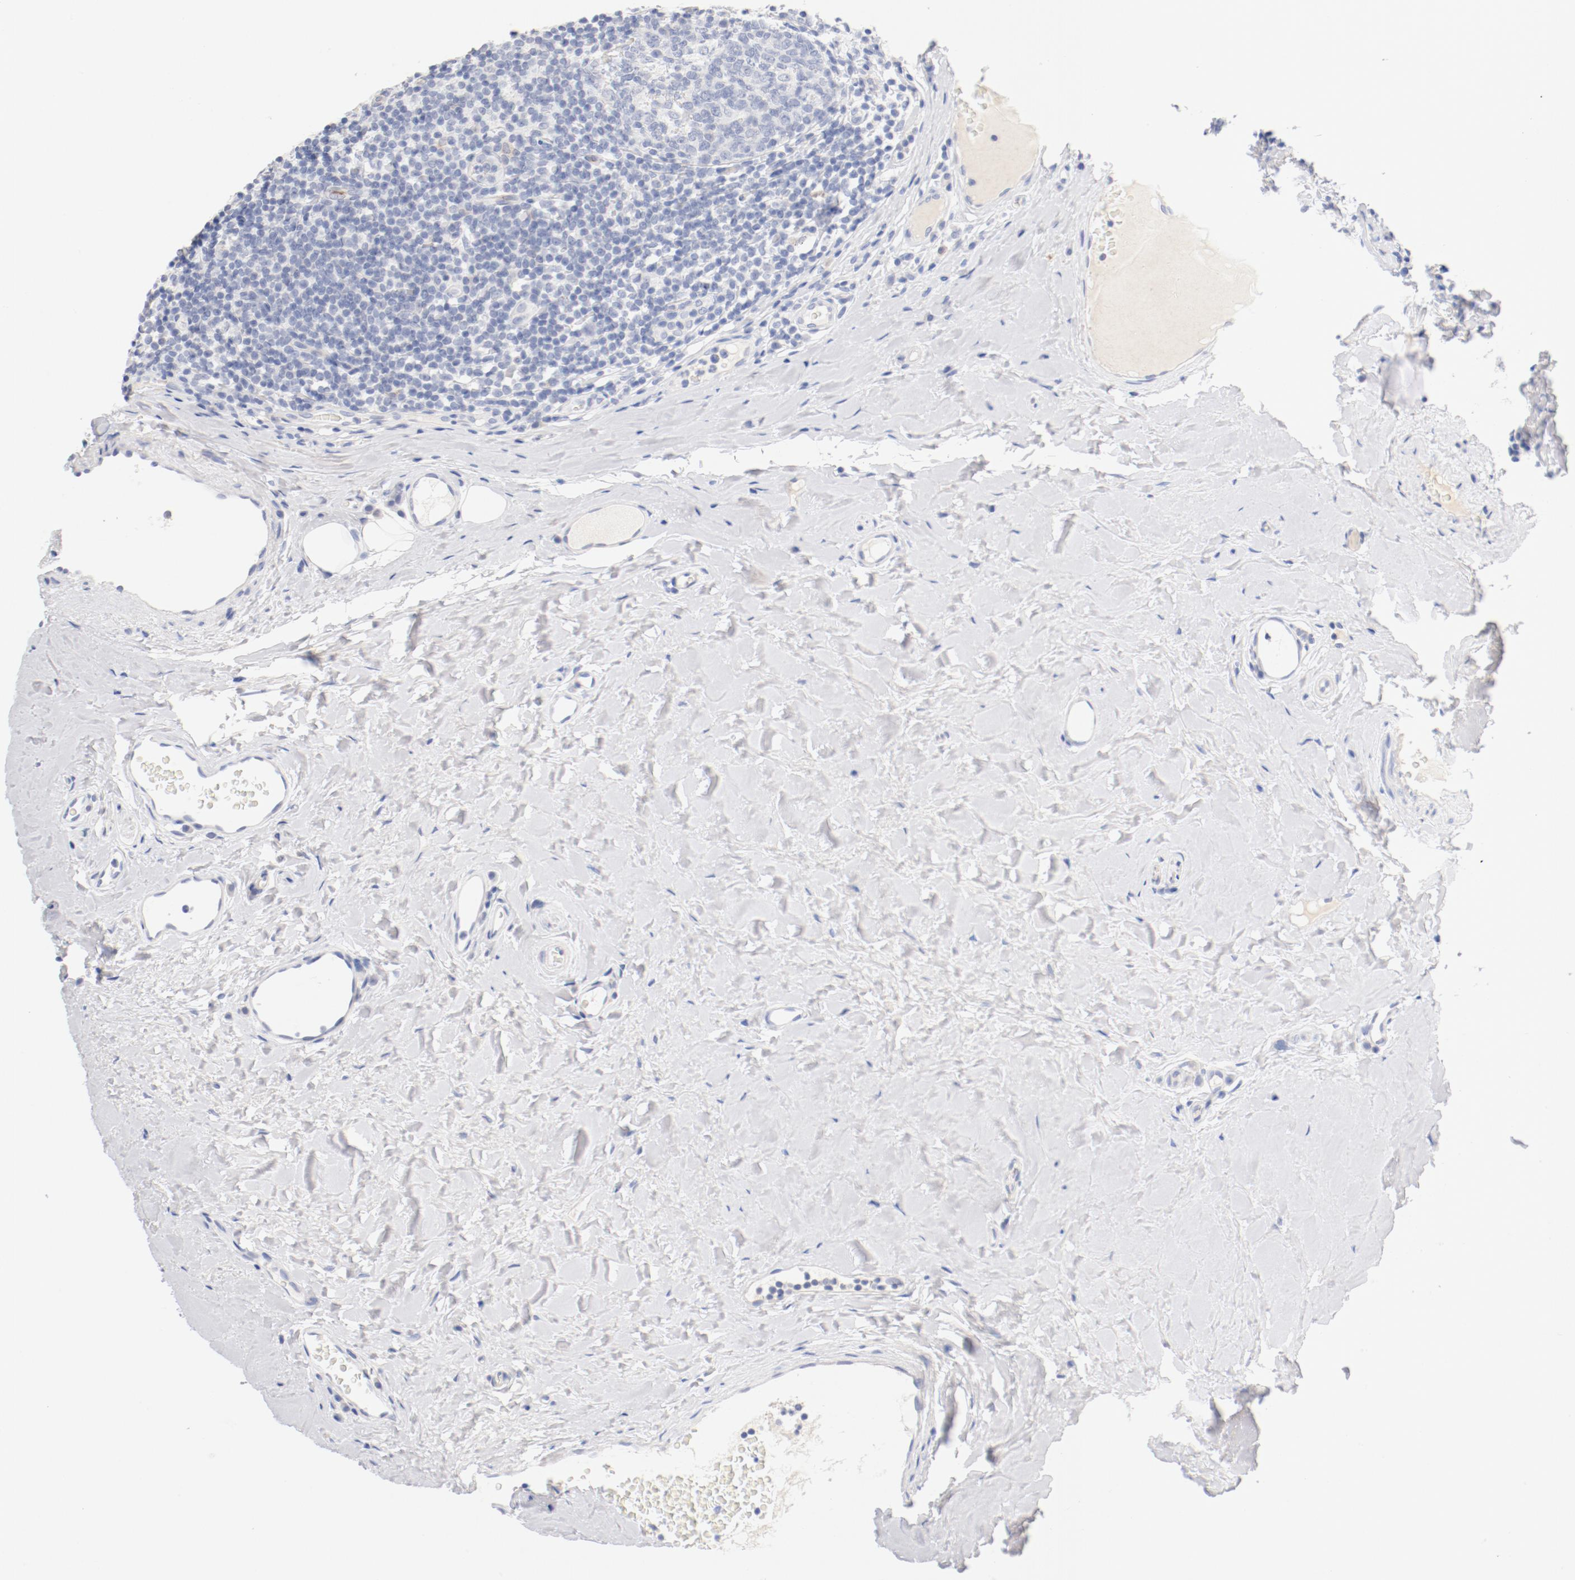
{"staining": {"intensity": "negative", "quantity": "none", "location": "none"}, "tissue": "tonsil", "cell_type": "Germinal center cells", "image_type": "normal", "snomed": [{"axis": "morphology", "description": "Normal tissue, NOS"}, {"axis": "topography", "description": "Tonsil"}], "caption": "The histopathology image exhibits no staining of germinal center cells in normal tonsil.", "gene": "HOMER1", "patient": {"sex": "male", "age": 31}}